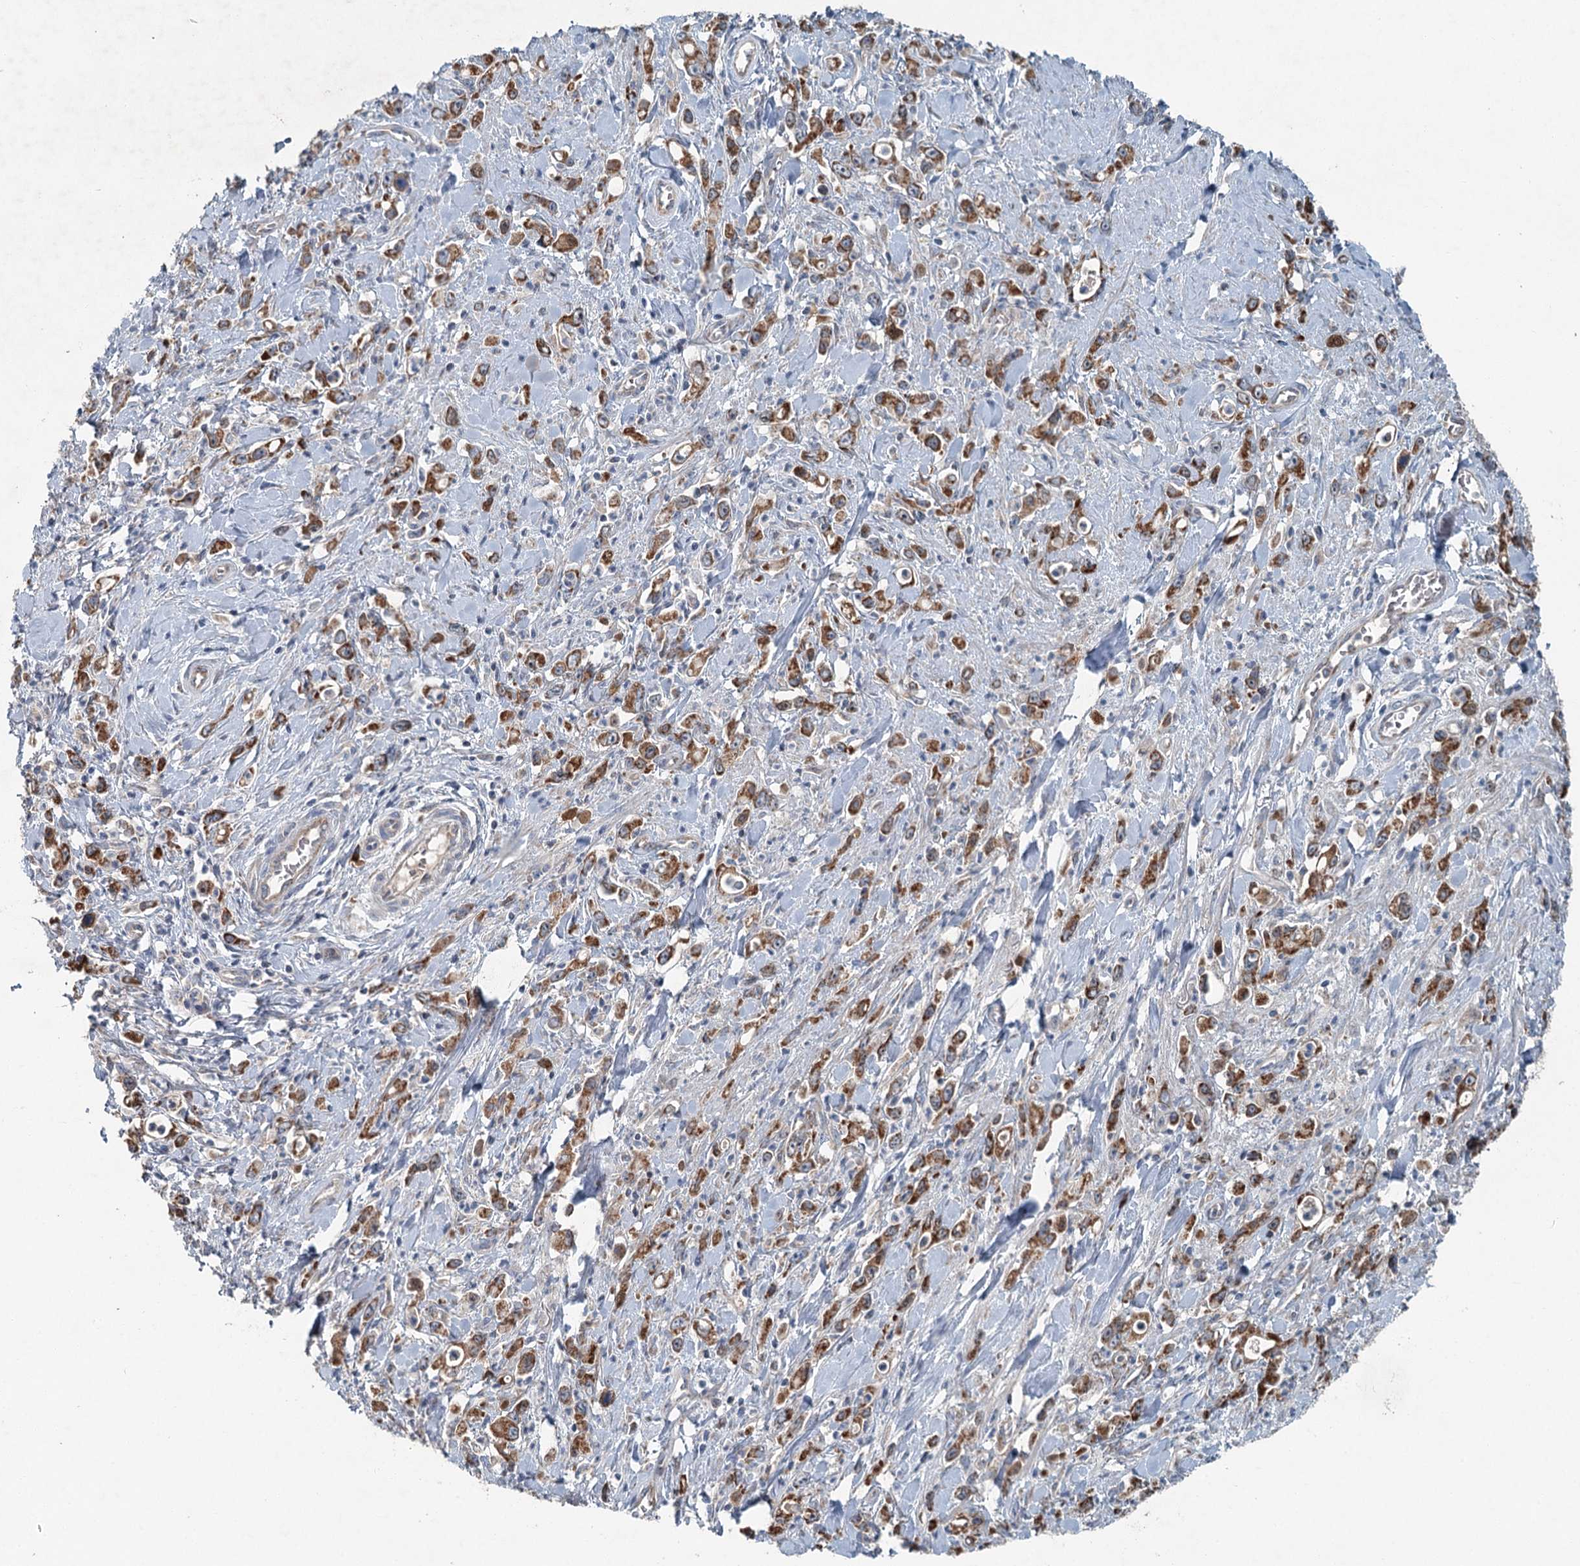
{"staining": {"intensity": "moderate", "quantity": ">75%", "location": "cytoplasmic/membranous"}, "tissue": "stomach cancer", "cell_type": "Tumor cells", "image_type": "cancer", "snomed": [{"axis": "morphology", "description": "Adenocarcinoma, NOS"}, {"axis": "topography", "description": "Stomach, lower"}], "caption": "Immunohistochemistry (IHC) histopathology image of neoplastic tissue: stomach cancer stained using immunohistochemistry reveals medium levels of moderate protein expression localized specifically in the cytoplasmic/membranous of tumor cells, appearing as a cytoplasmic/membranous brown color.", "gene": "CHCHD5", "patient": {"sex": "female", "age": 43}}